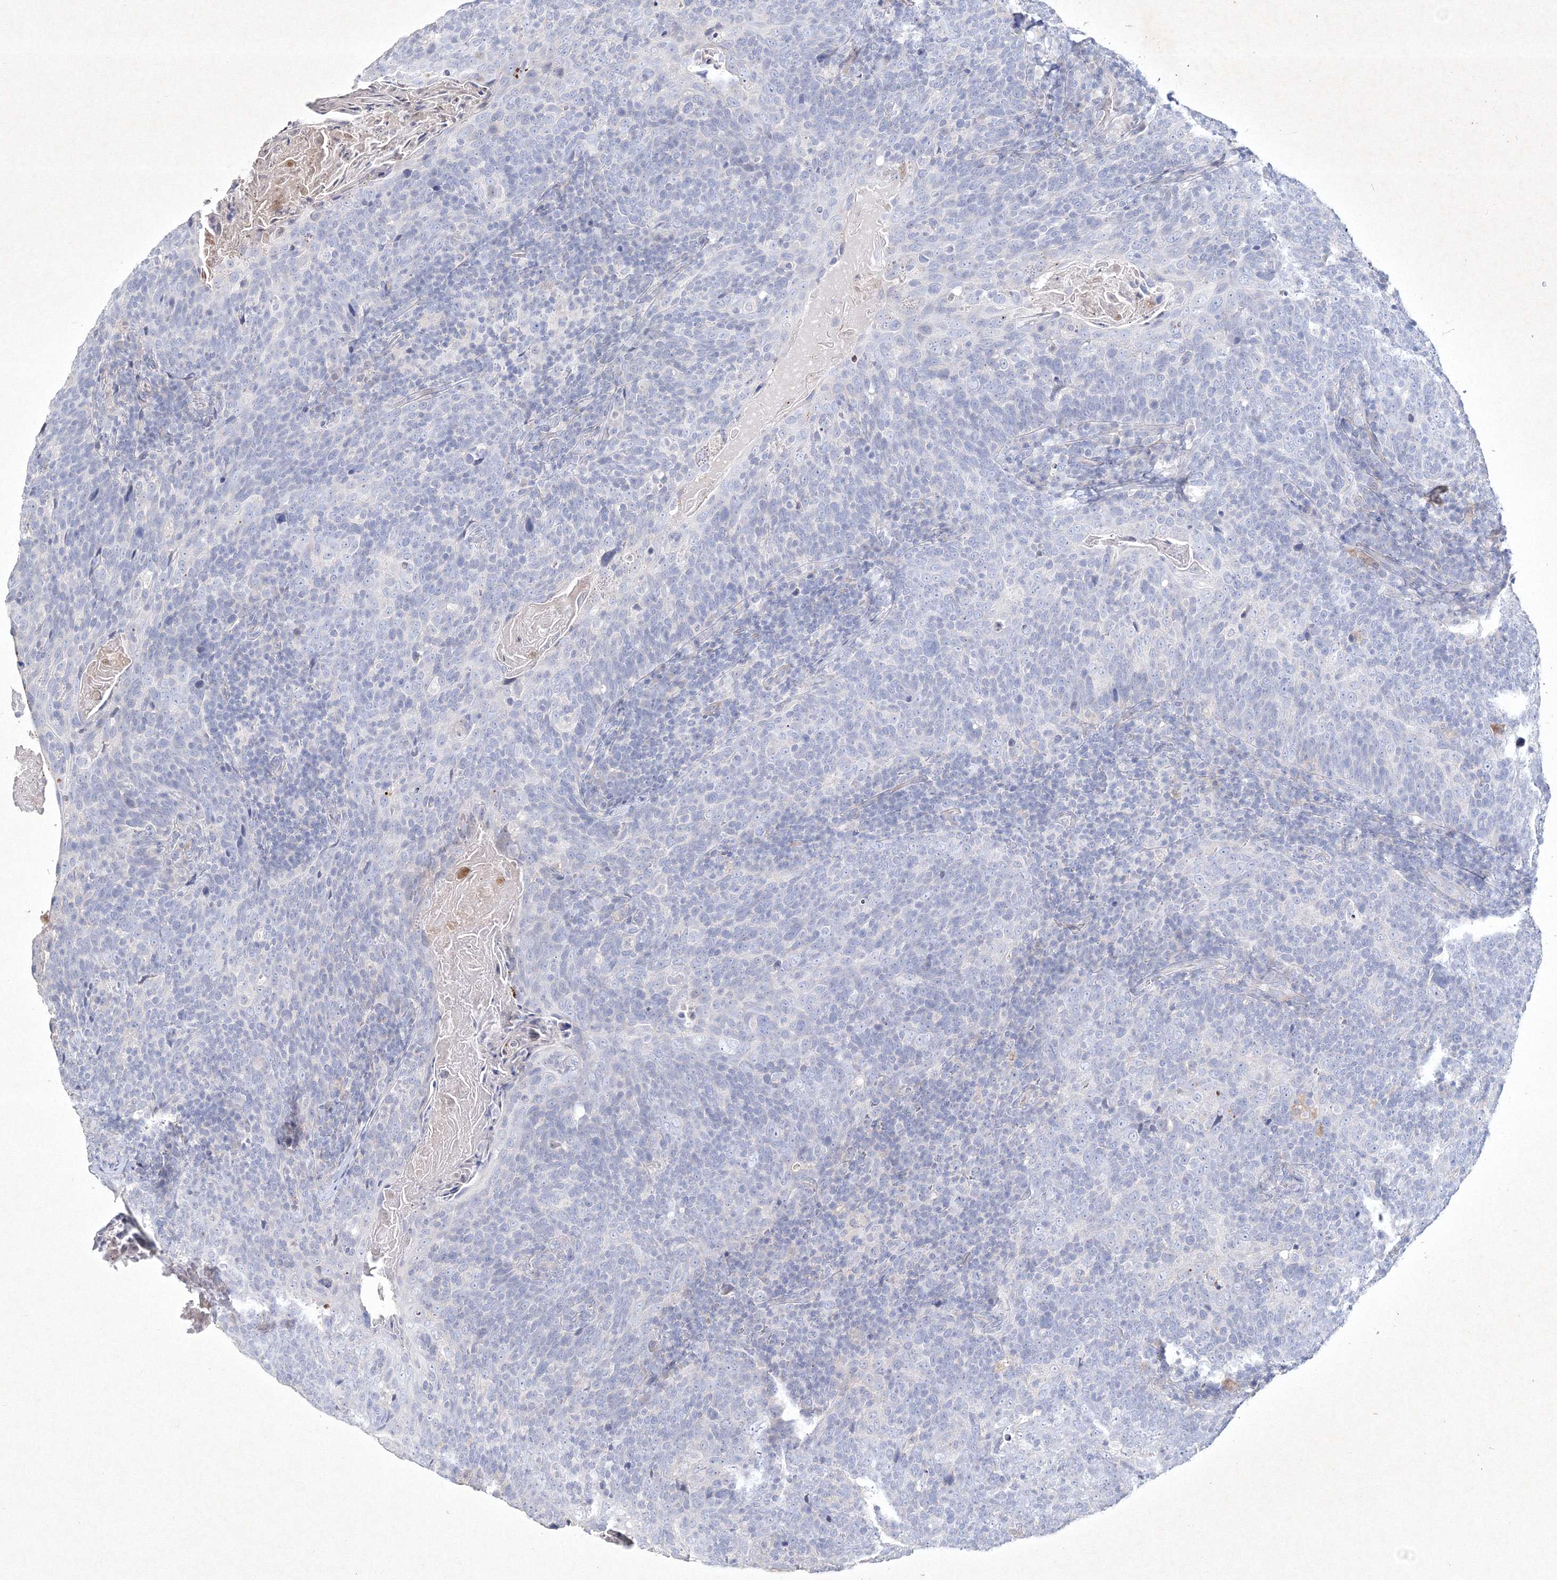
{"staining": {"intensity": "negative", "quantity": "none", "location": "none"}, "tissue": "head and neck cancer", "cell_type": "Tumor cells", "image_type": "cancer", "snomed": [{"axis": "morphology", "description": "Squamous cell carcinoma, NOS"}, {"axis": "morphology", "description": "Squamous cell carcinoma, metastatic, NOS"}, {"axis": "topography", "description": "Lymph node"}, {"axis": "topography", "description": "Head-Neck"}], "caption": "This is a histopathology image of IHC staining of head and neck cancer, which shows no staining in tumor cells.", "gene": "CXXC4", "patient": {"sex": "male", "age": 62}}